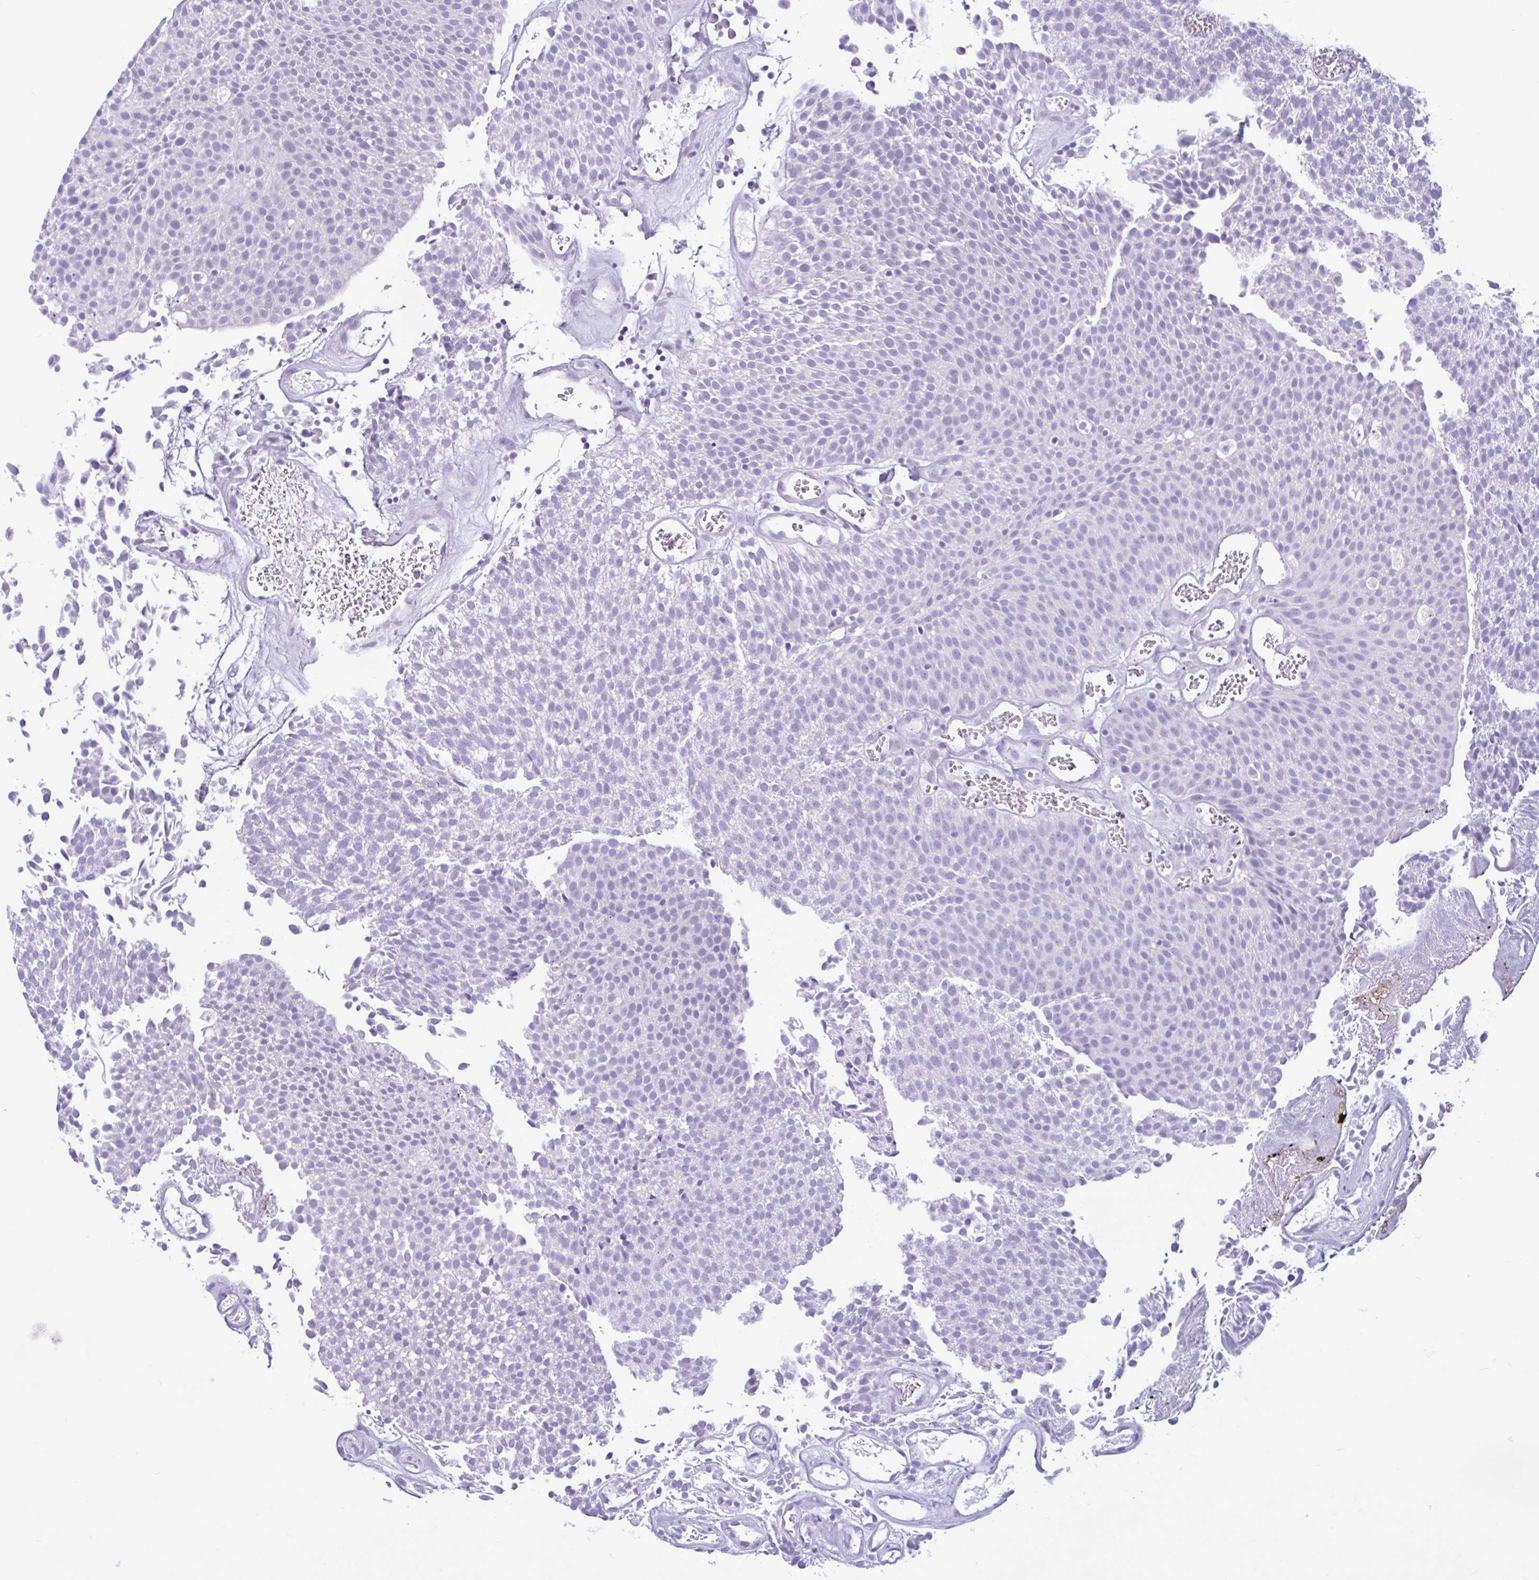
{"staining": {"intensity": "negative", "quantity": "none", "location": "none"}, "tissue": "urothelial cancer", "cell_type": "Tumor cells", "image_type": "cancer", "snomed": [{"axis": "morphology", "description": "Urothelial carcinoma, Low grade"}, {"axis": "topography", "description": "Urinary bladder"}], "caption": "Immunohistochemistry photomicrograph of neoplastic tissue: low-grade urothelial carcinoma stained with DAB exhibits no significant protein staining in tumor cells.", "gene": "CYP19A1", "patient": {"sex": "female", "age": 79}}